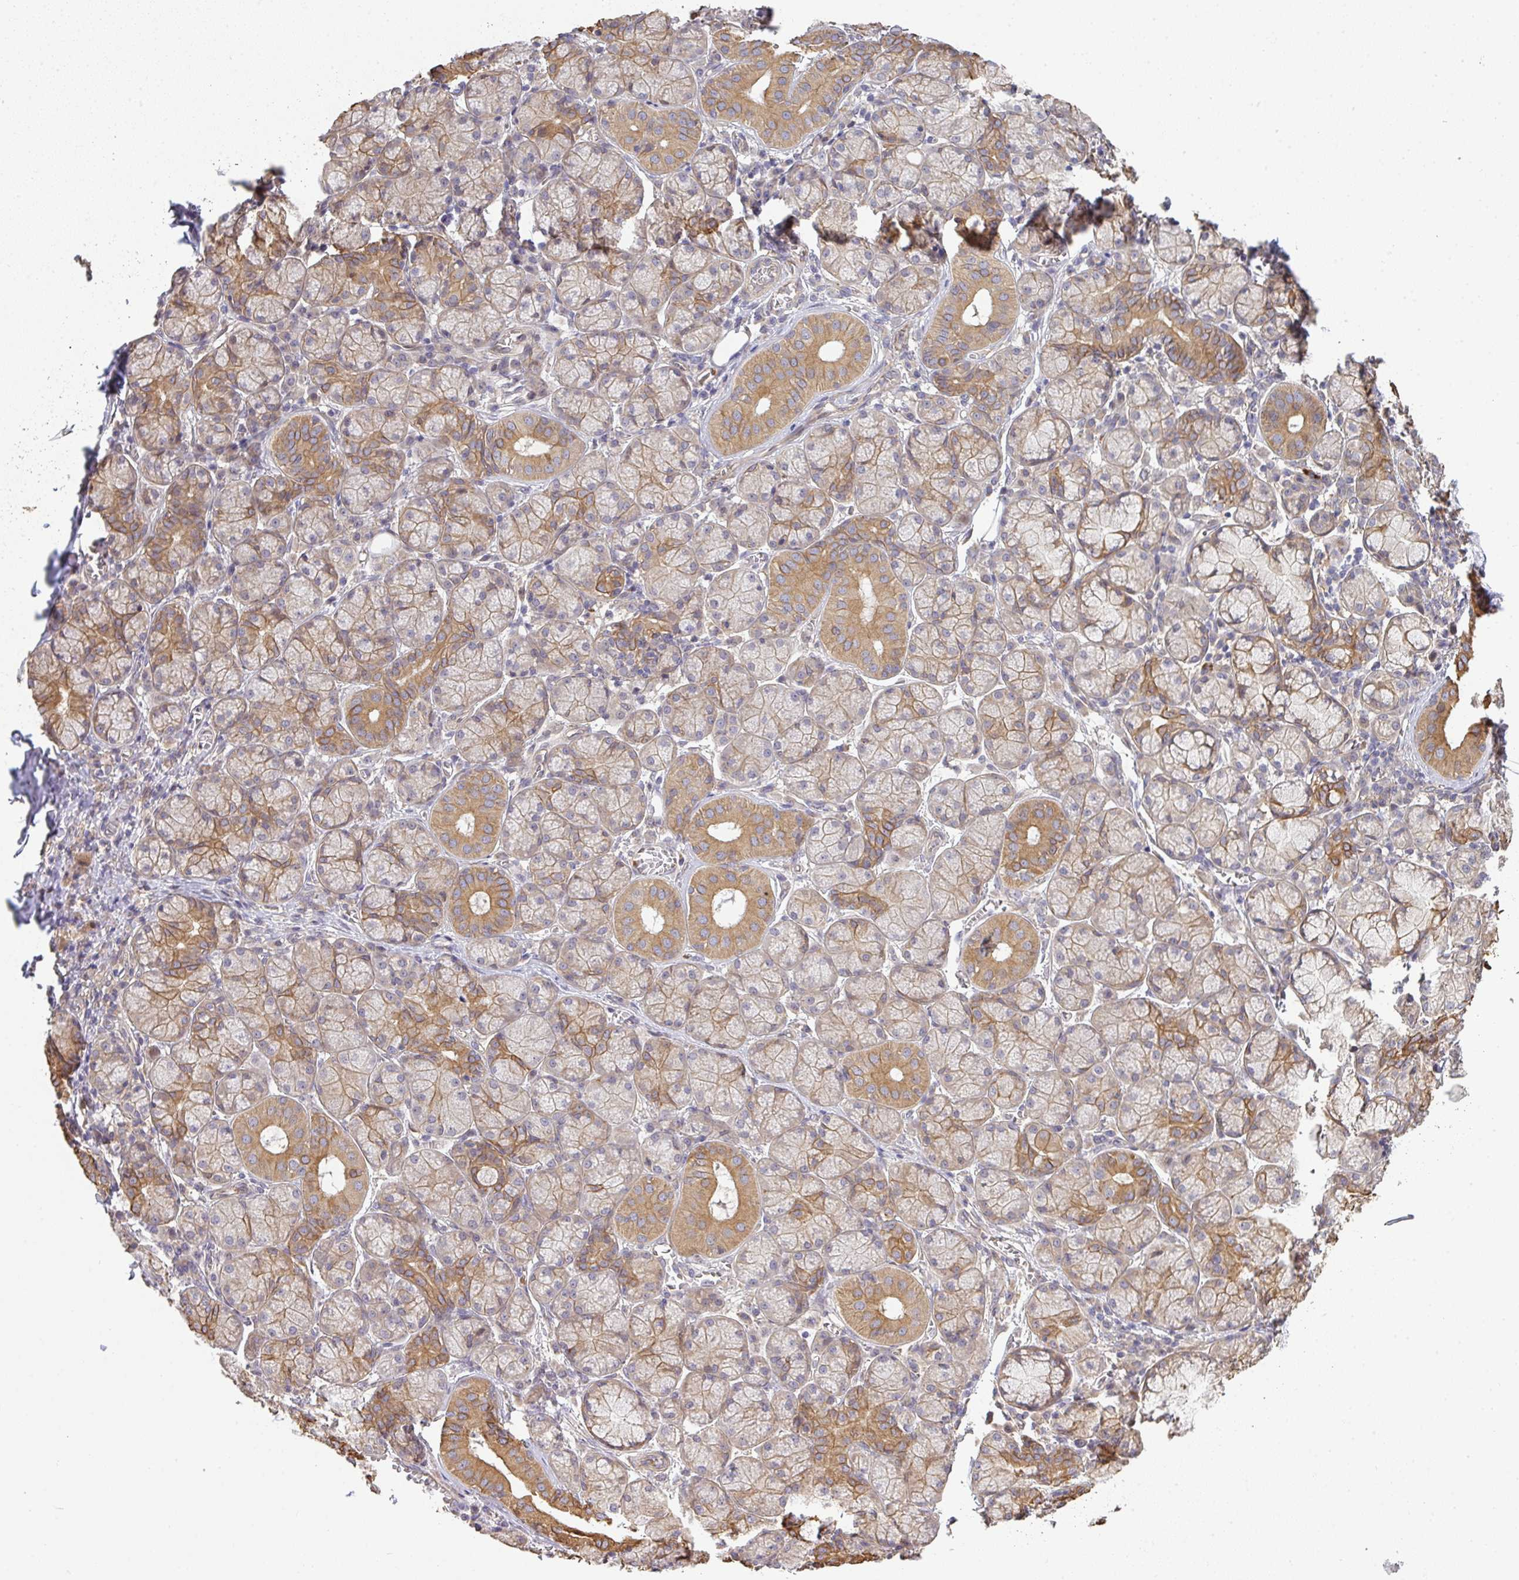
{"staining": {"intensity": "moderate", "quantity": "25%-75%", "location": "cytoplasmic/membranous"}, "tissue": "salivary gland", "cell_type": "Glandular cells", "image_type": "normal", "snomed": [{"axis": "morphology", "description": "Normal tissue, NOS"}, {"axis": "topography", "description": "Salivary gland"}], "caption": "Normal salivary gland demonstrates moderate cytoplasmic/membranous staining in approximately 25%-75% of glandular cells The protein is shown in brown color, while the nuclei are stained blue..", "gene": "EEF1AKMT1", "patient": {"sex": "female", "age": 24}}